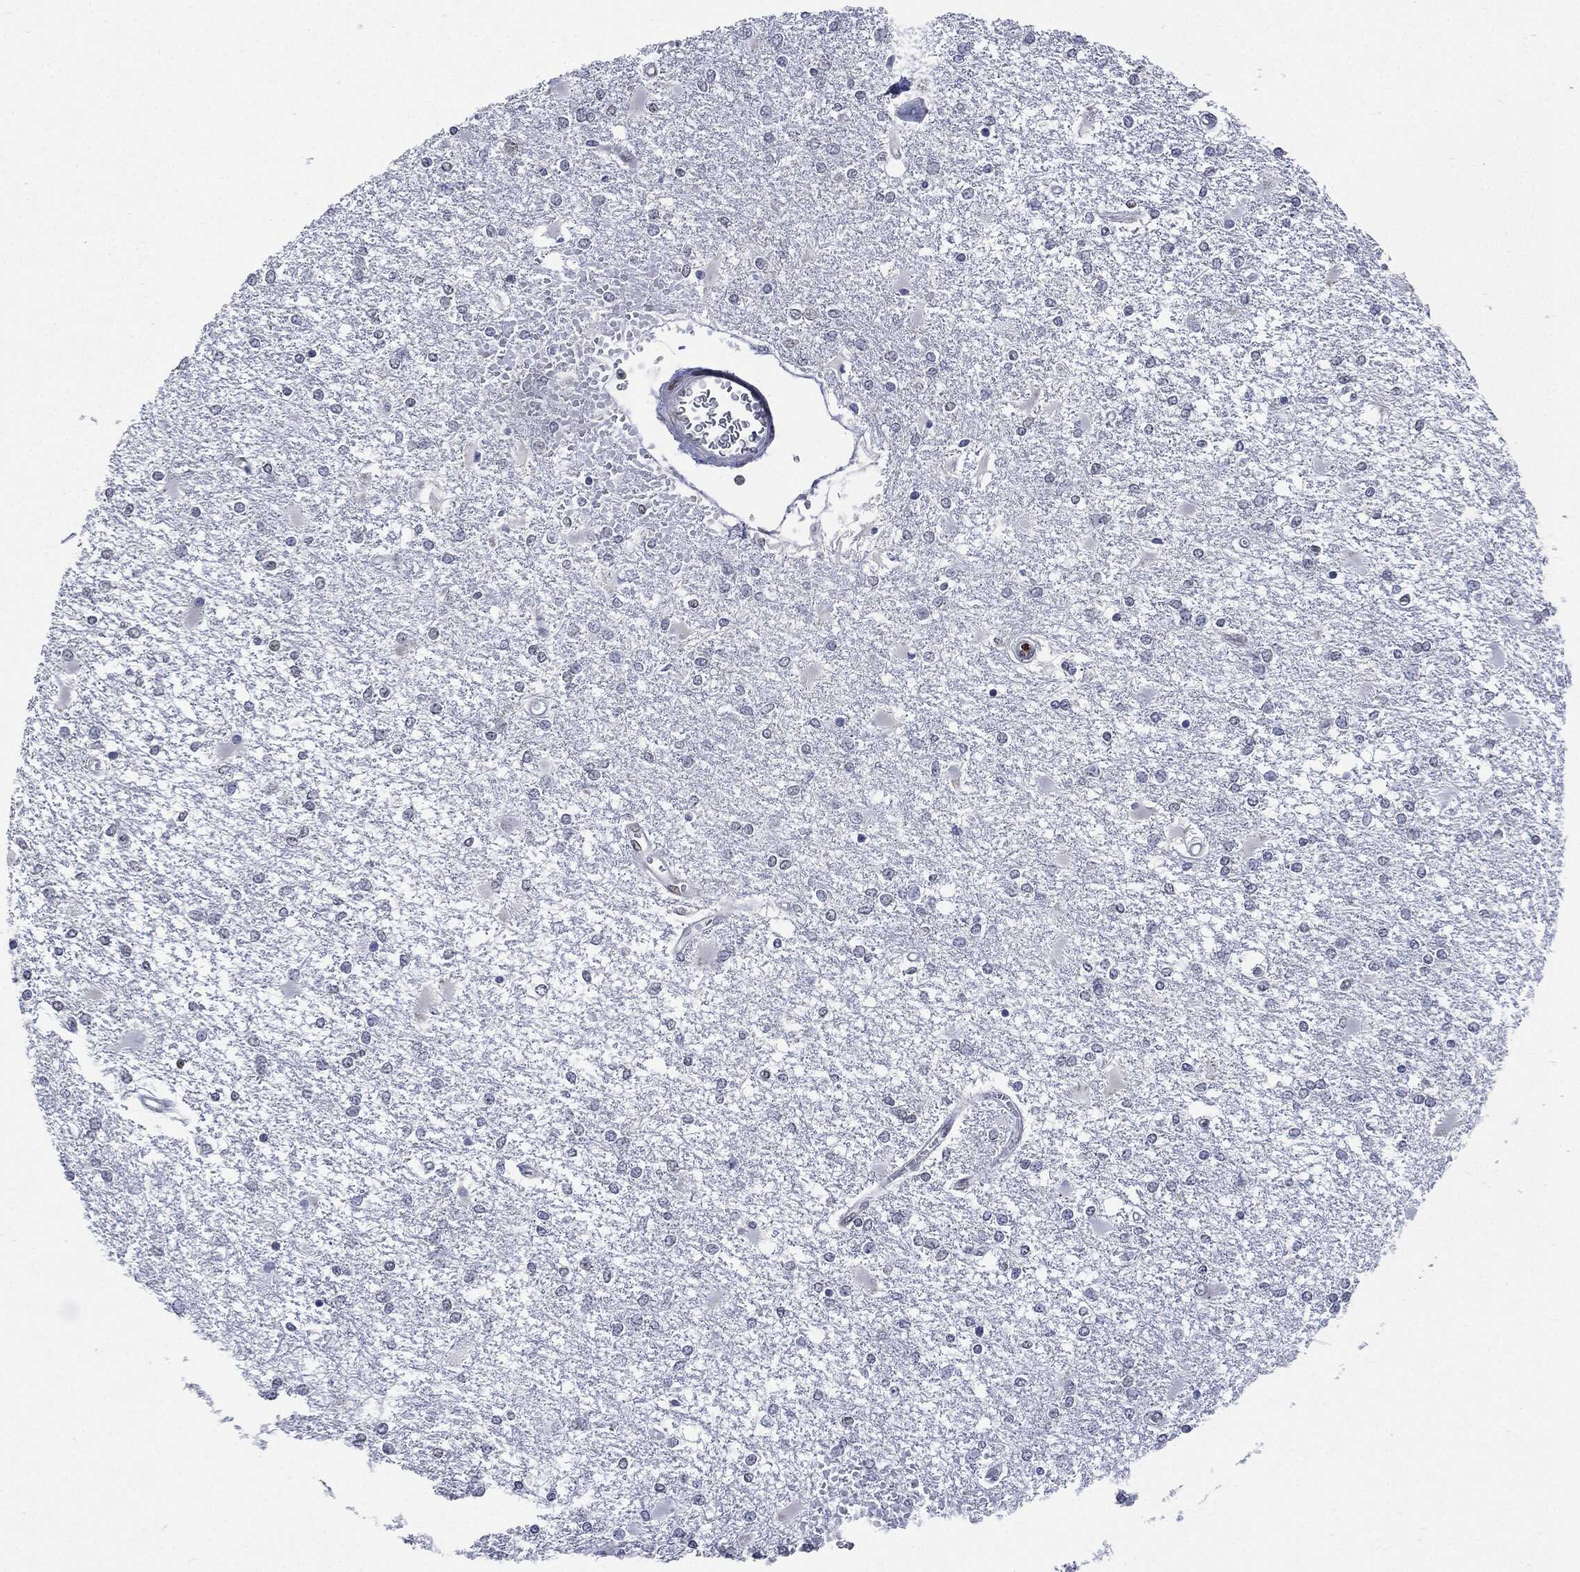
{"staining": {"intensity": "negative", "quantity": "none", "location": "none"}, "tissue": "glioma", "cell_type": "Tumor cells", "image_type": "cancer", "snomed": [{"axis": "morphology", "description": "Glioma, malignant, High grade"}, {"axis": "topography", "description": "Cerebral cortex"}], "caption": "Glioma stained for a protein using immunohistochemistry (IHC) exhibits no expression tumor cells.", "gene": "PCNA", "patient": {"sex": "male", "age": 79}}